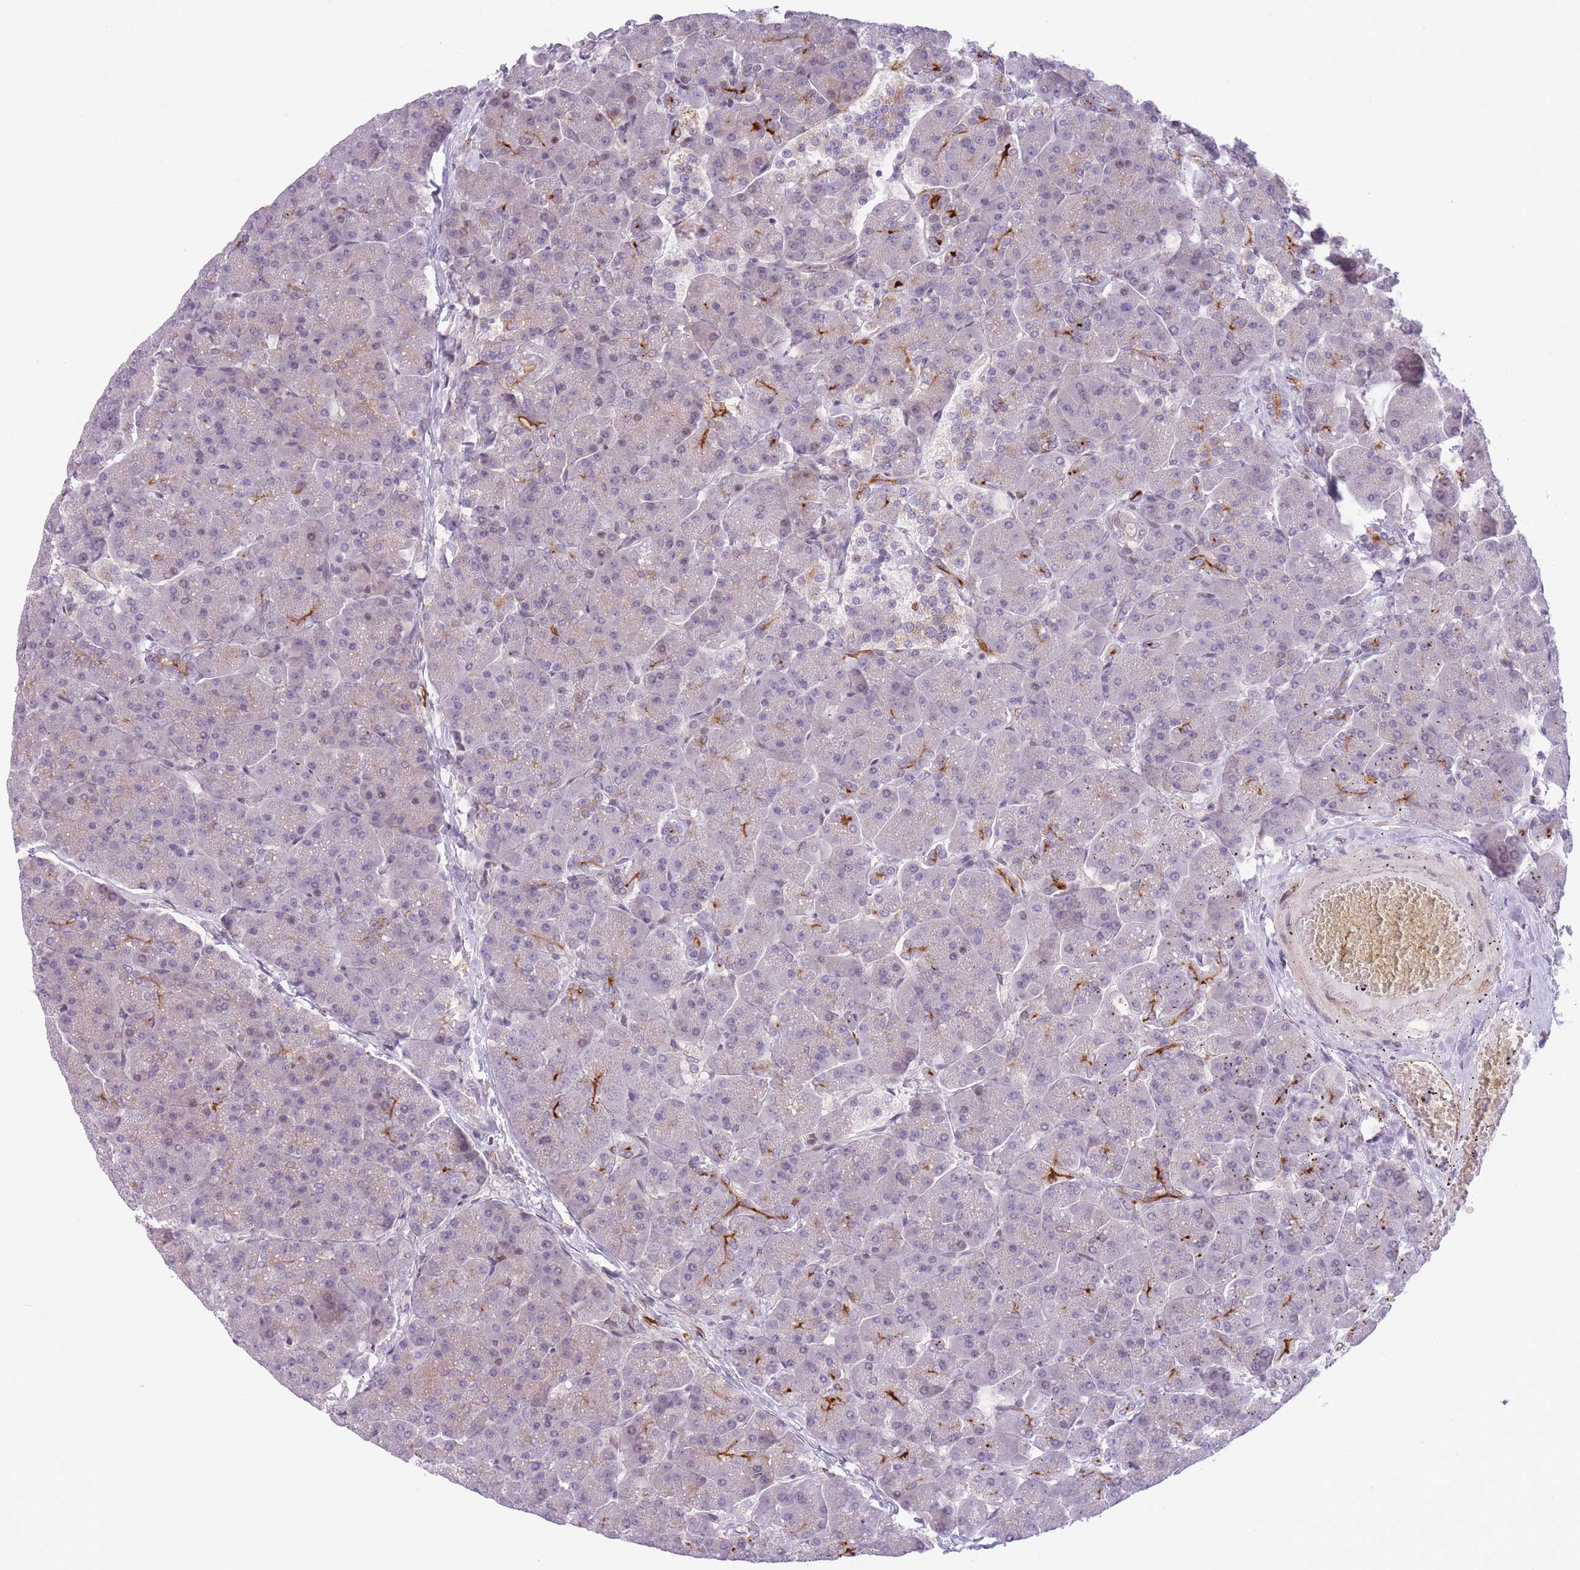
{"staining": {"intensity": "moderate", "quantity": "<25%", "location": "cytoplasmic/membranous"}, "tissue": "pancreas", "cell_type": "Exocrine glandular cells", "image_type": "normal", "snomed": [{"axis": "morphology", "description": "Normal tissue, NOS"}, {"axis": "topography", "description": "Pancreas"}, {"axis": "topography", "description": "Peripheral nerve tissue"}], "caption": "This is an image of IHC staining of unremarkable pancreas, which shows moderate staining in the cytoplasmic/membranous of exocrine glandular cells.", "gene": "GGT1", "patient": {"sex": "male", "age": 54}}